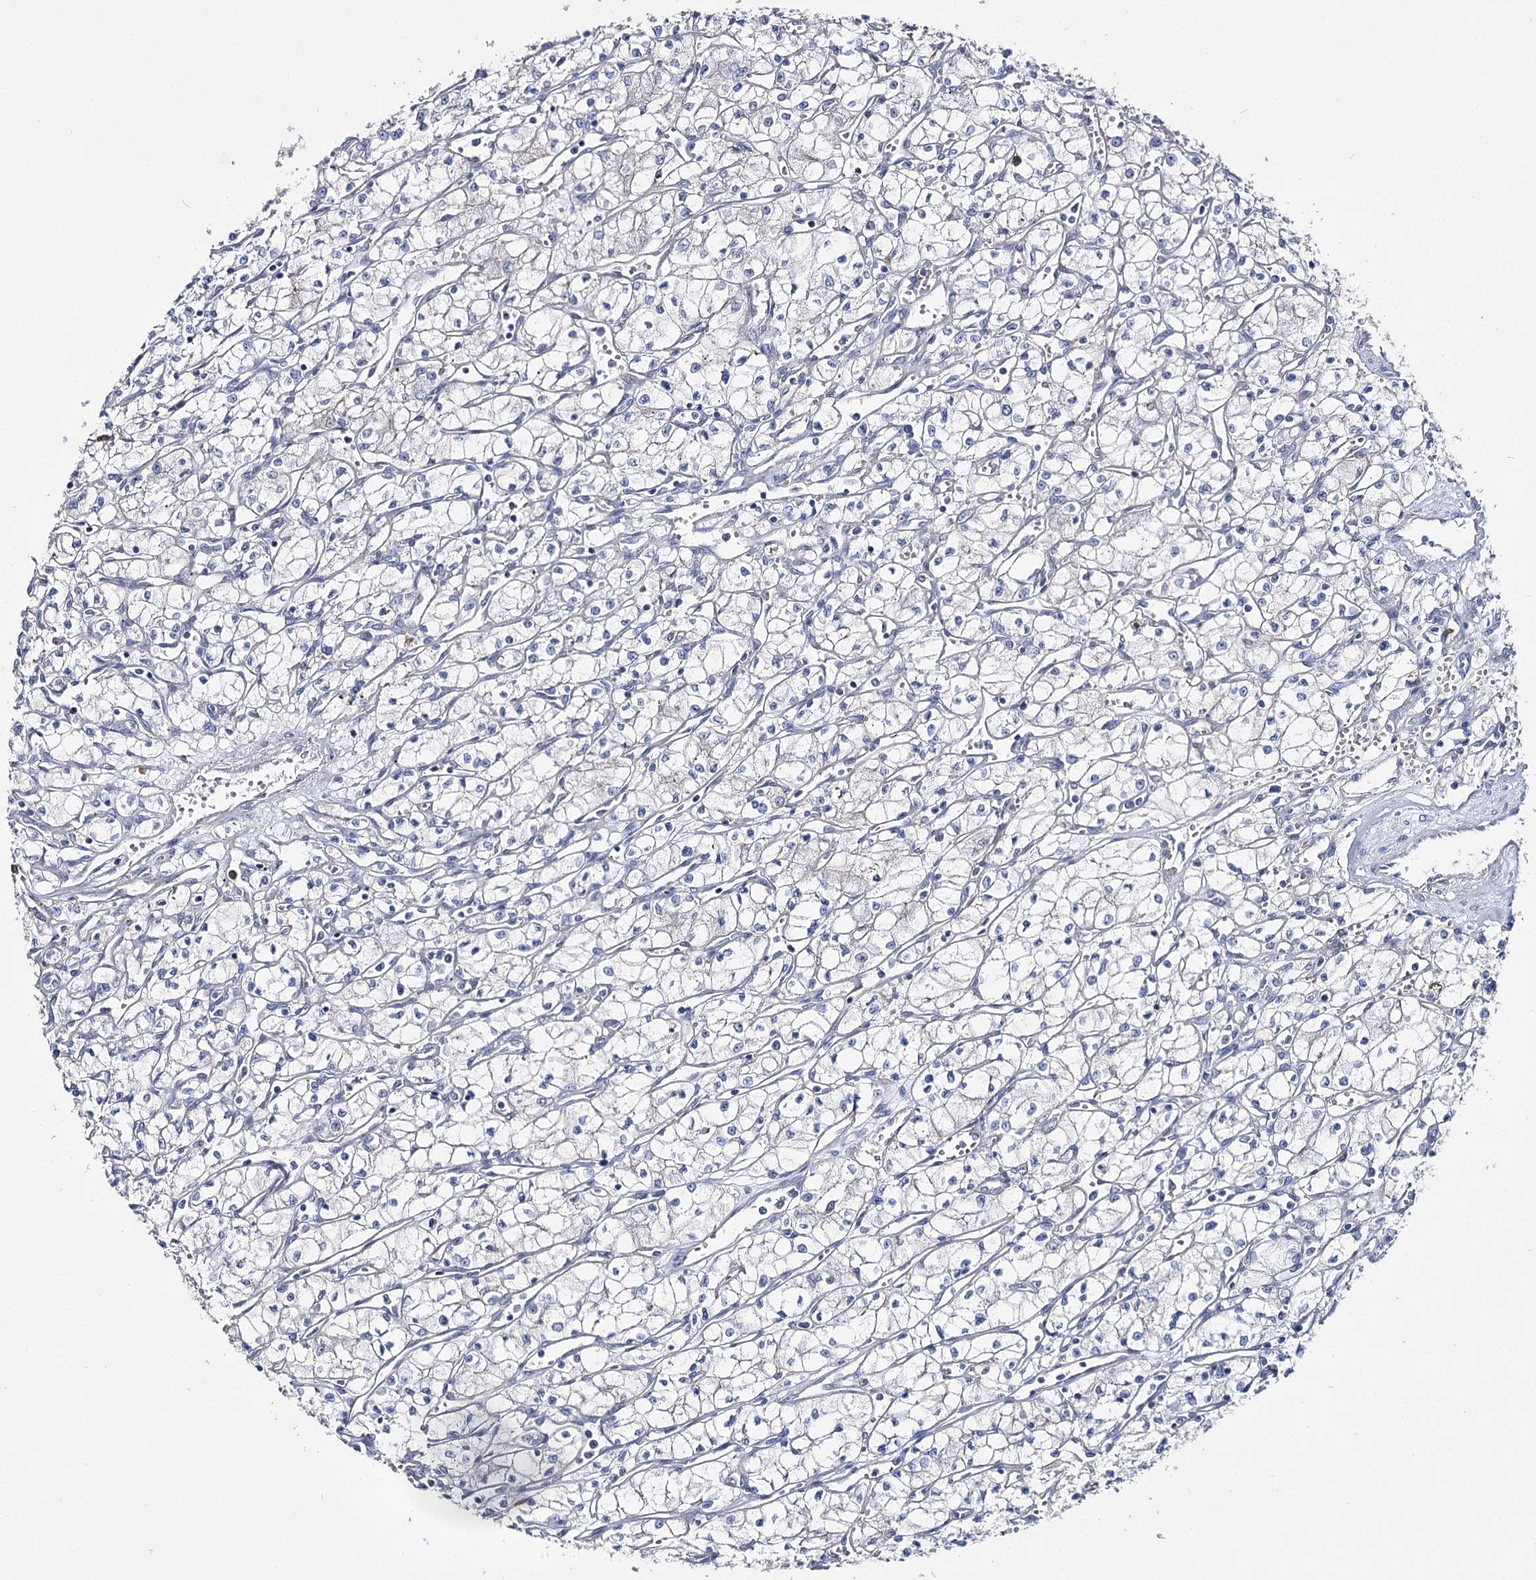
{"staining": {"intensity": "negative", "quantity": "none", "location": "none"}, "tissue": "renal cancer", "cell_type": "Tumor cells", "image_type": "cancer", "snomed": [{"axis": "morphology", "description": "Adenocarcinoma, NOS"}, {"axis": "topography", "description": "Kidney"}], "caption": "IHC of adenocarcinoma (renal) demonstrates no positivity in tumor cells.", "gene": "NRAP", "patient": {"sex": "male", "age": 59}}